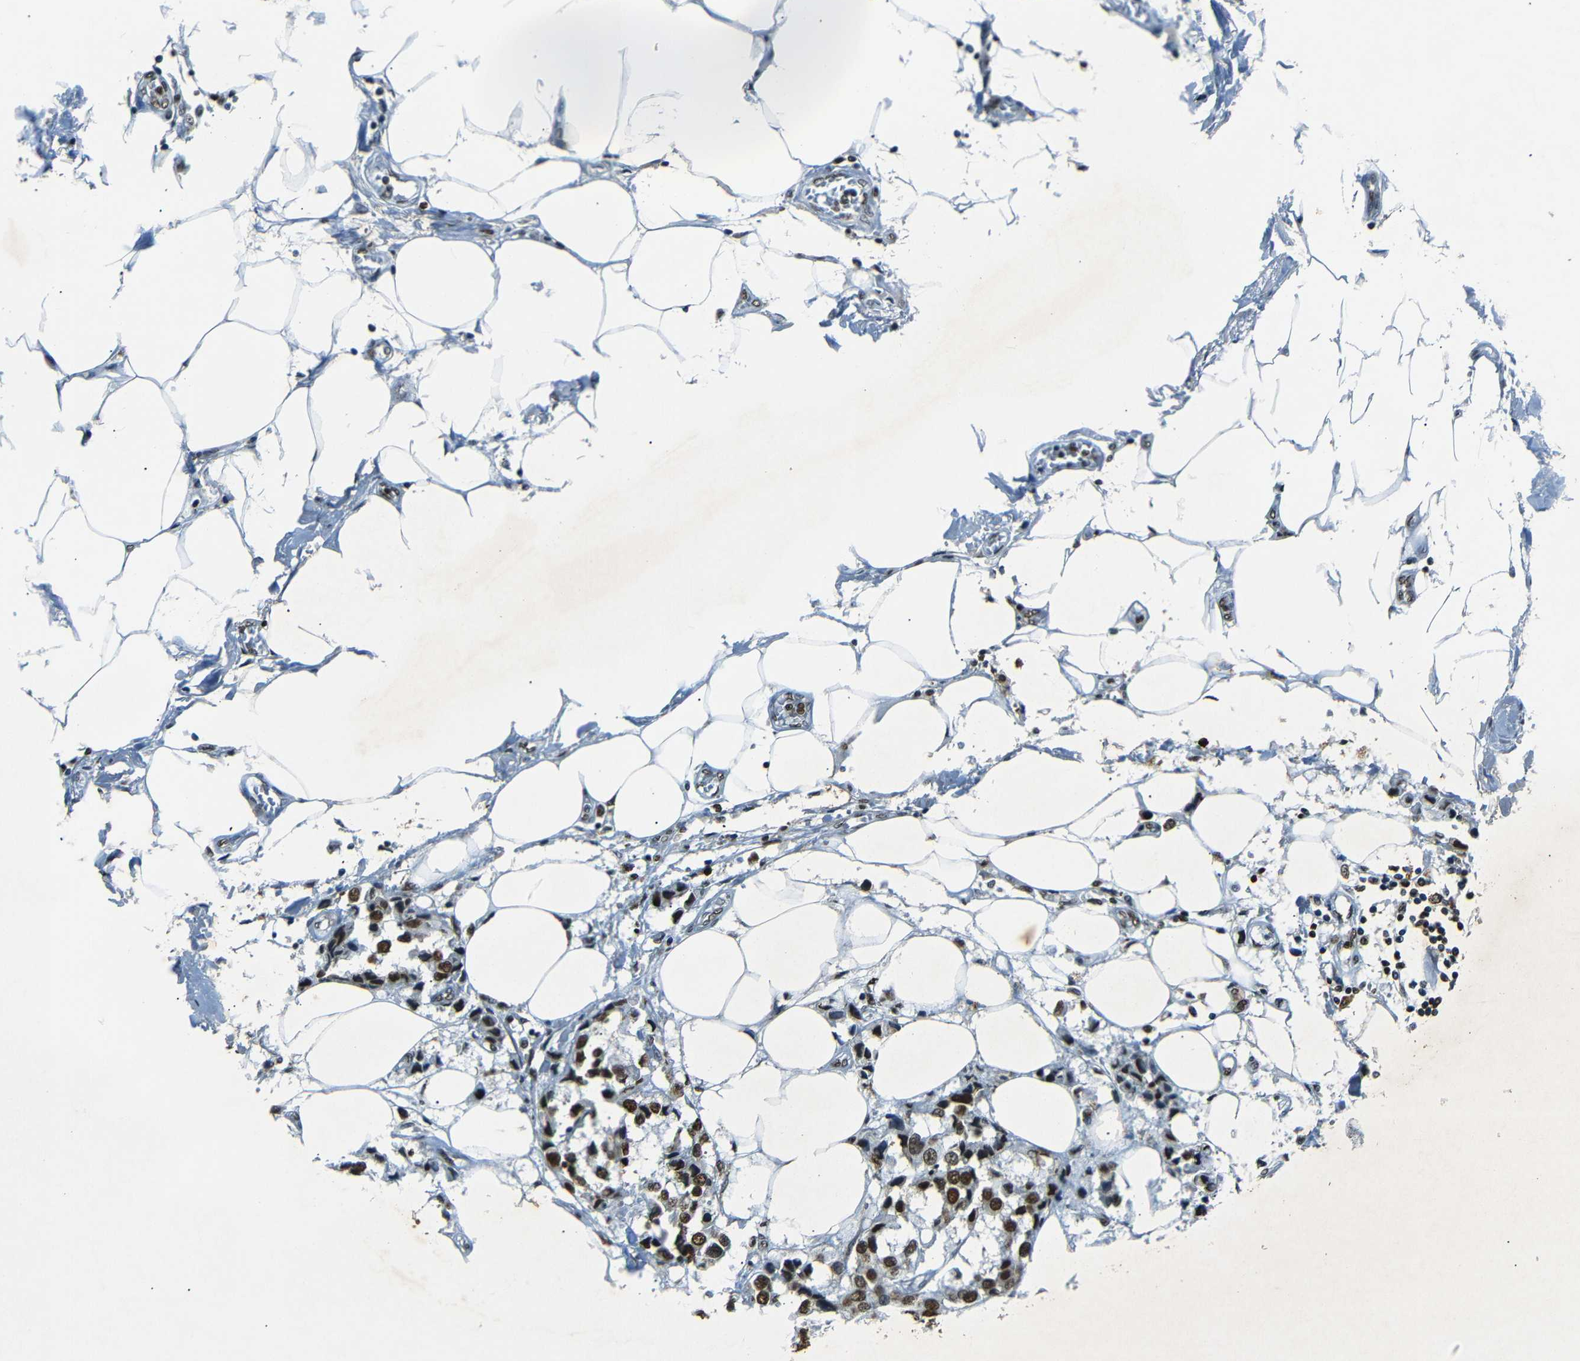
{"staining": {"intensity": "strong", "quantity": ">75%", "location": "nuclear"}, "tissue": "breast cancer", "cell_type": "Tumor cells", "image_type": "cancer", "snomed": [{"axis": "morphology", "description": "Duct carcinoma"}, {"axis": "topography", "description": "Breast"}], "caption": "Protein staining displays strong nuclear staining in about >75% of tumor cells in intraductal carcinoma (breast).", "gene": "HMGN1", "patient": {"sex": "female", "age": 80}}